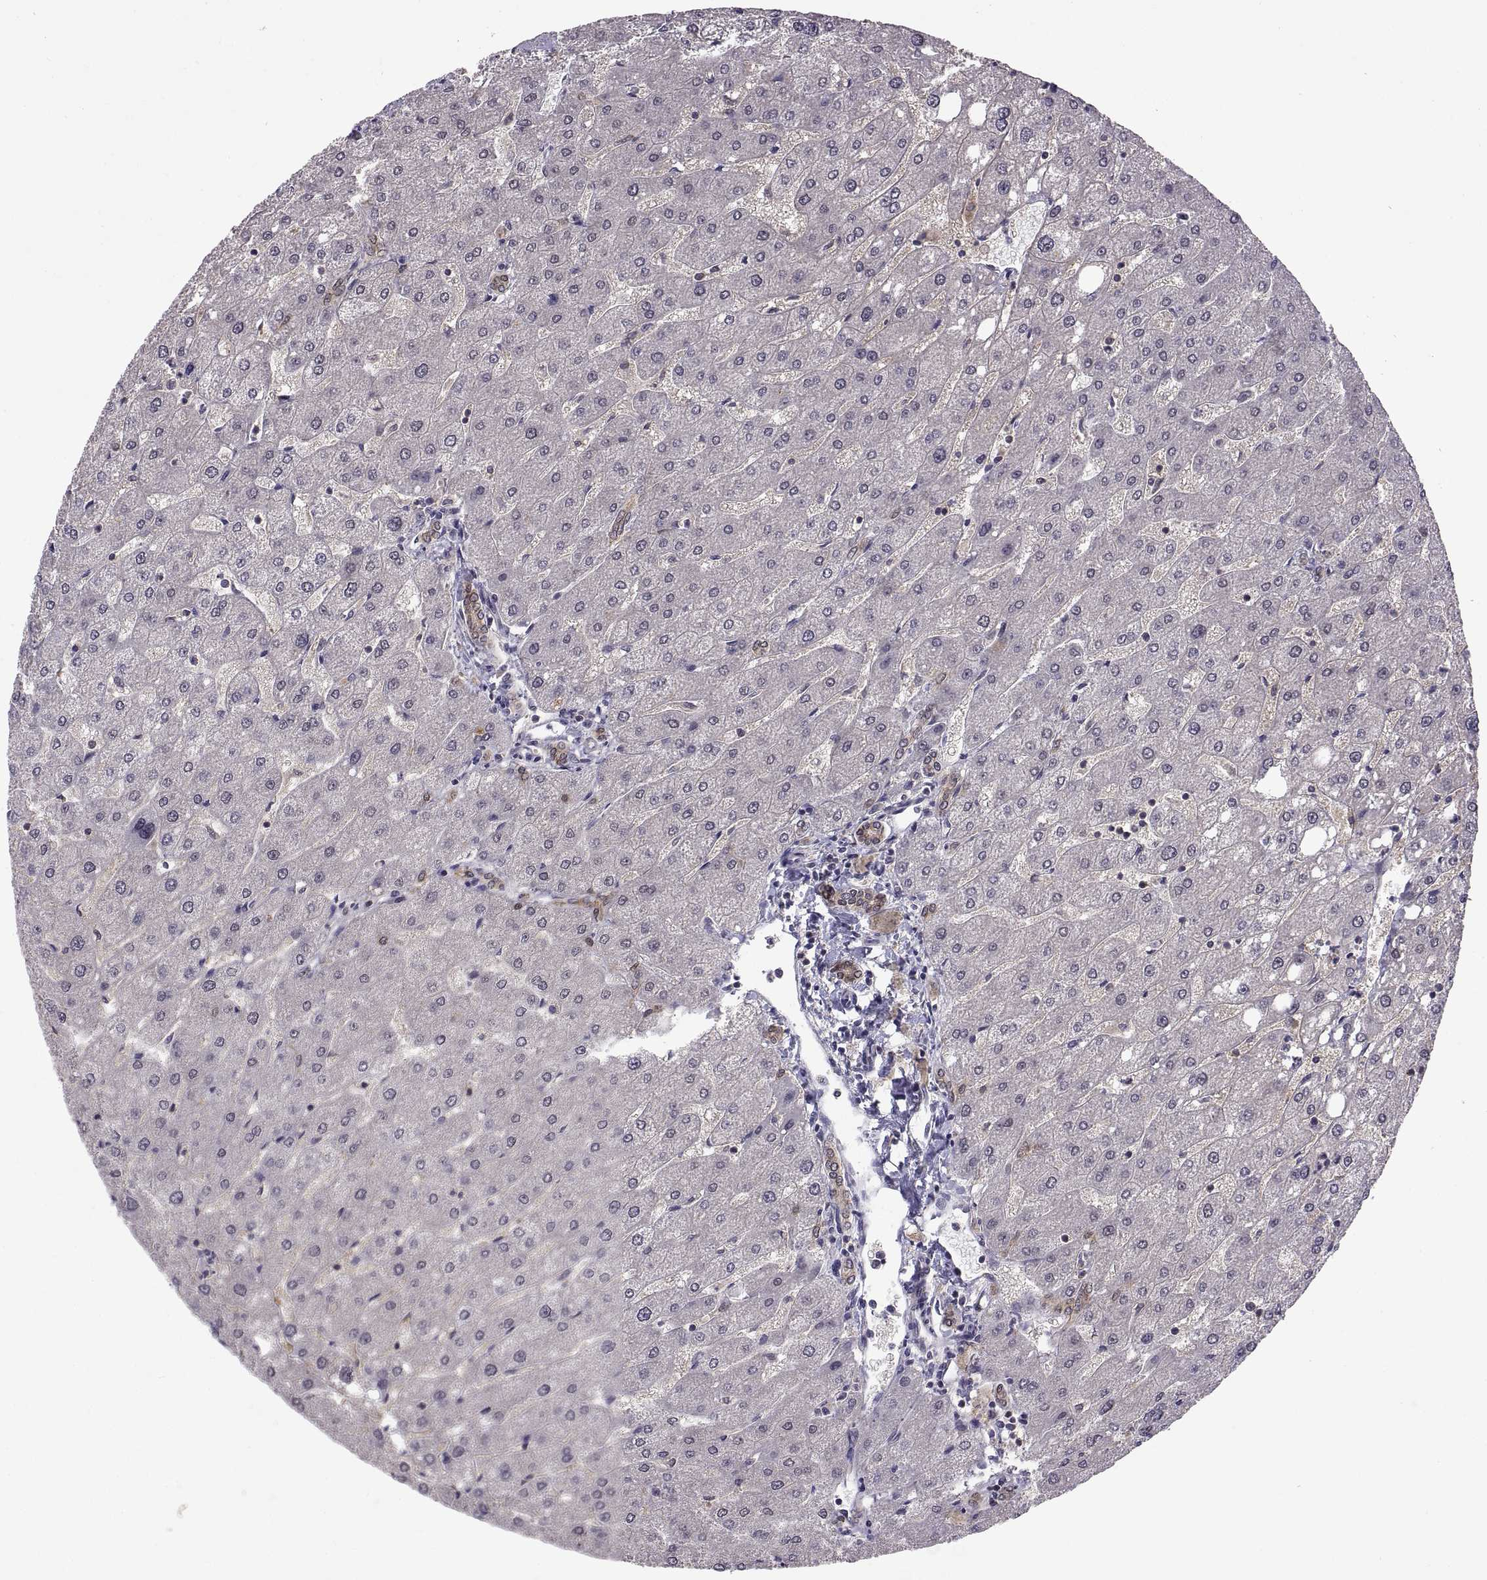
{"staining": {"intensity": "weak", "quantity": ">75%", "location": "cytoplasmic/membranous"}, "tissue": "liver", "cell_type": "Cholangiocytes", "image_type": "normal", "snomed": [{"axis": "morphology", "description": "Normal tissue, NOS"}, {"axis": "topography", "description": "Liver"}], "caption": "DAB (3,3'-diaminobenzidine) immunohistochemical staining of unremarkable human liver reveals weak cytoplasmic/membranous protein expression in about >75% of cholangiocytes.", "gene": "CHFR", "patient": {"sex": "male", "age": 67}}